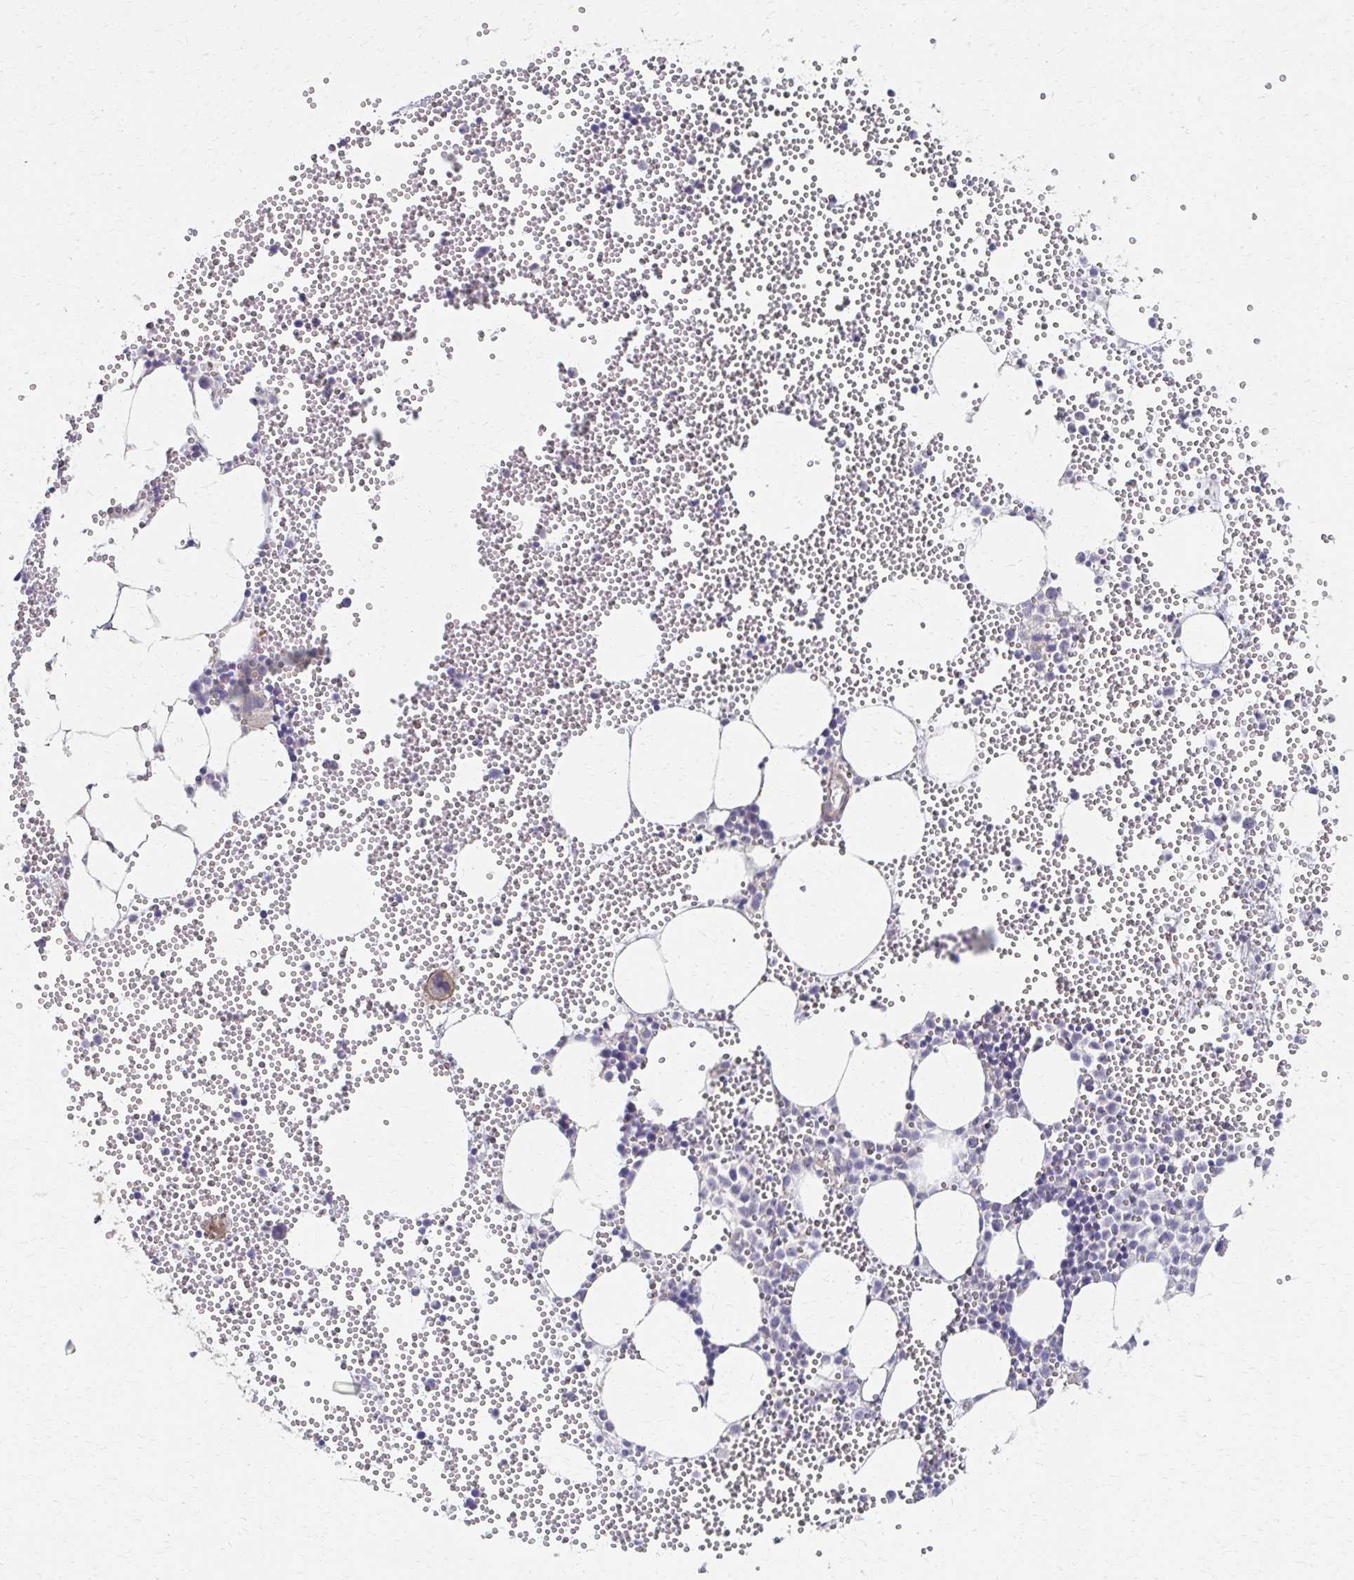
{"staining": {"intensity": "weak", "quantity": "<25%", "location": "cytoplasmic/membranous"}, "tissue": "bone marrow", "cell_type": "Hematopoietic cells", "image_type": "normal", "snomed": [{"axis": "morphology", "description": "Normal tissue, NOS"}, {"axis": "topography", "description": "Bone marrow"}], "caption": "High magnification brightfield microscopy of unremarkable bone marrow stained with DAB (3,3'-diaminobenzidine) (brown) and counterstained with hematoxylin (blue): hematopoietic cells show no significant staining.", "gene": "EOLA1", "patient": {"sex": "female", "age": 80}}